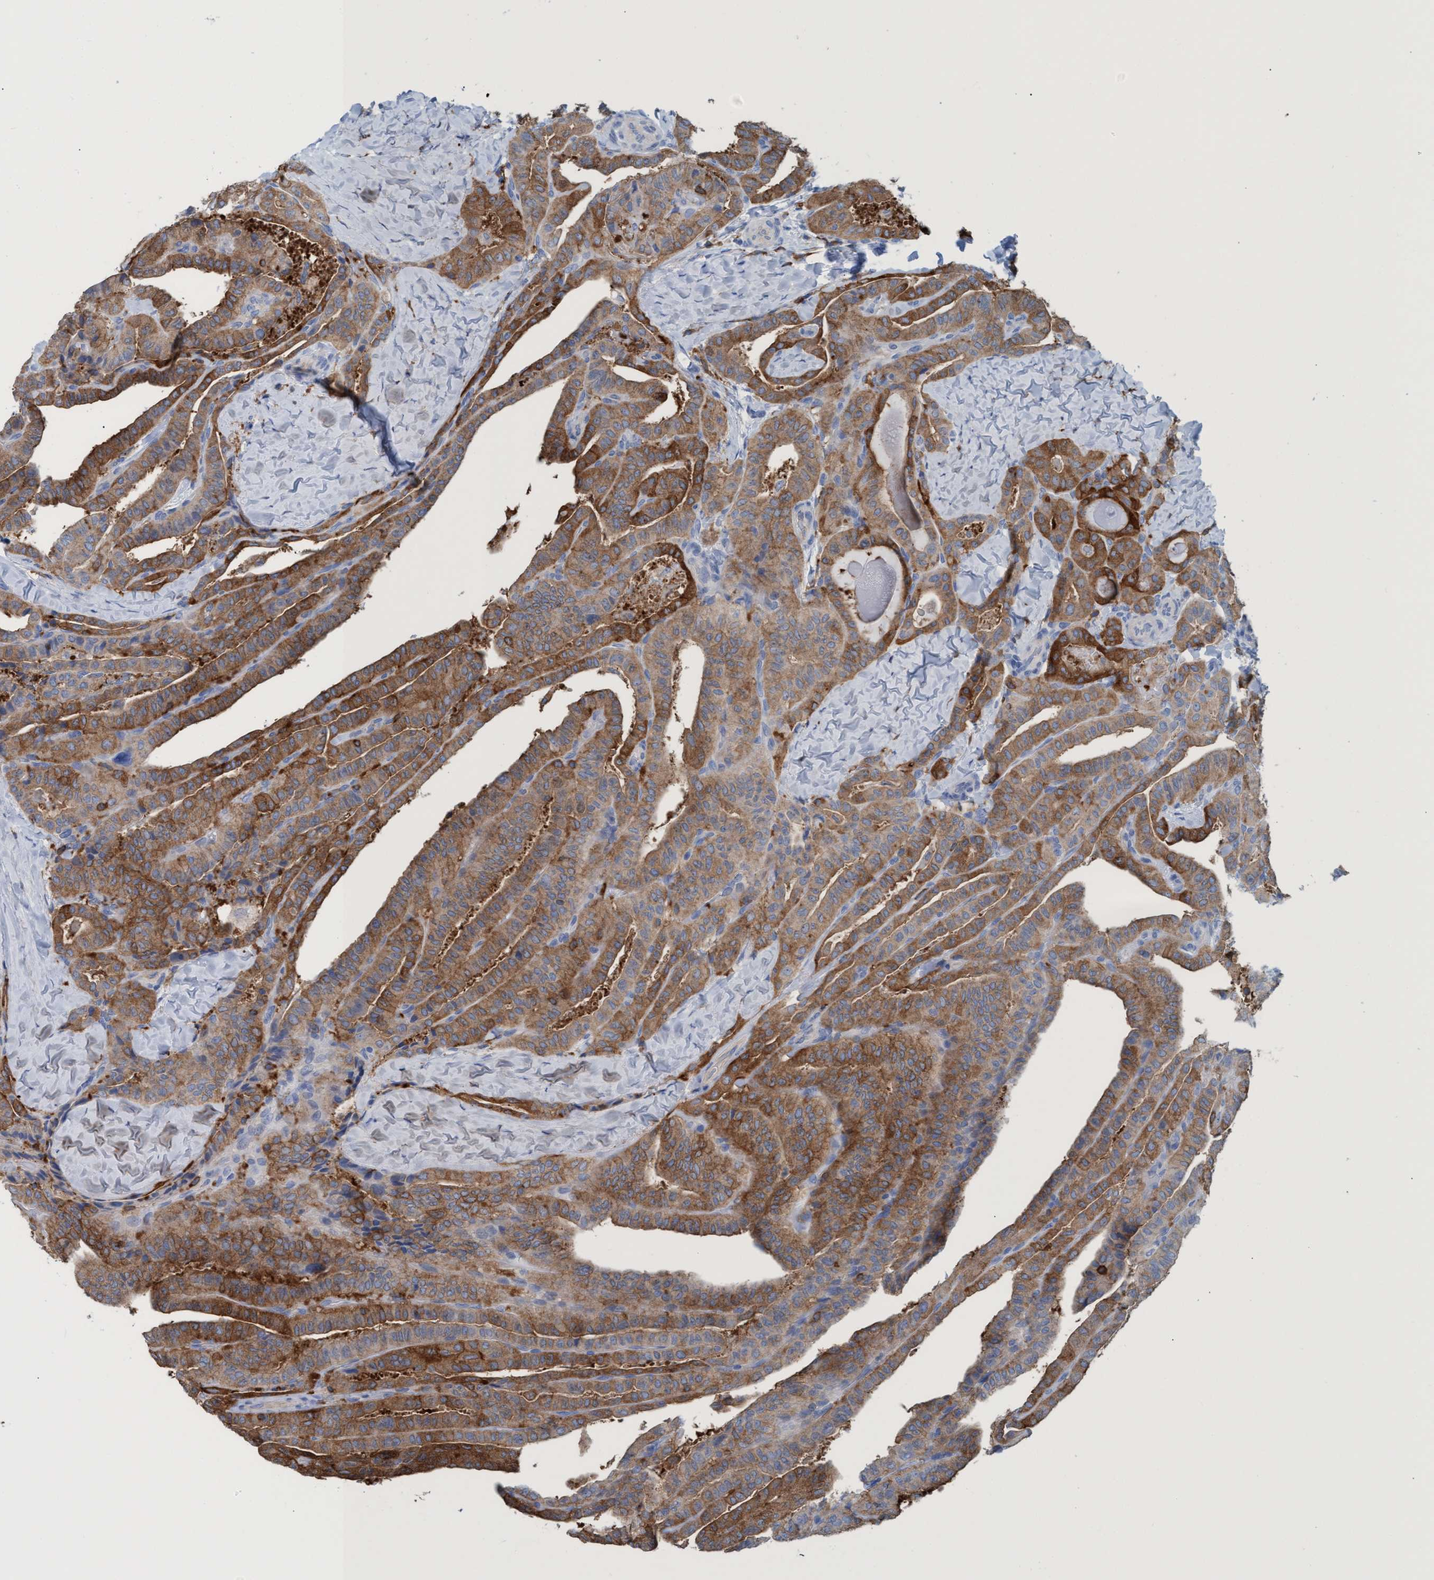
{"staining": {"intensity": "moderate", "quantity": ">75%", "location": "cytoplasmic/membranous"}, "tissue": "thyroid cancer", "cell_type": "Tumor cells", "image_type": "cancer", "snomed": [{"axis": "morphology", "description": "Papillary adenocarcinoma, NOS"}, {"axis": "topography", "description": "Thyroid gland"}], "caption": "Moderate cytoplasmic/membranous protein staining is appreciated in about >75% of tumor cells in thyroid papillary adenocarcinoma.", "gene": "EZR", "patient": {"sex": "male", "age": 77}}